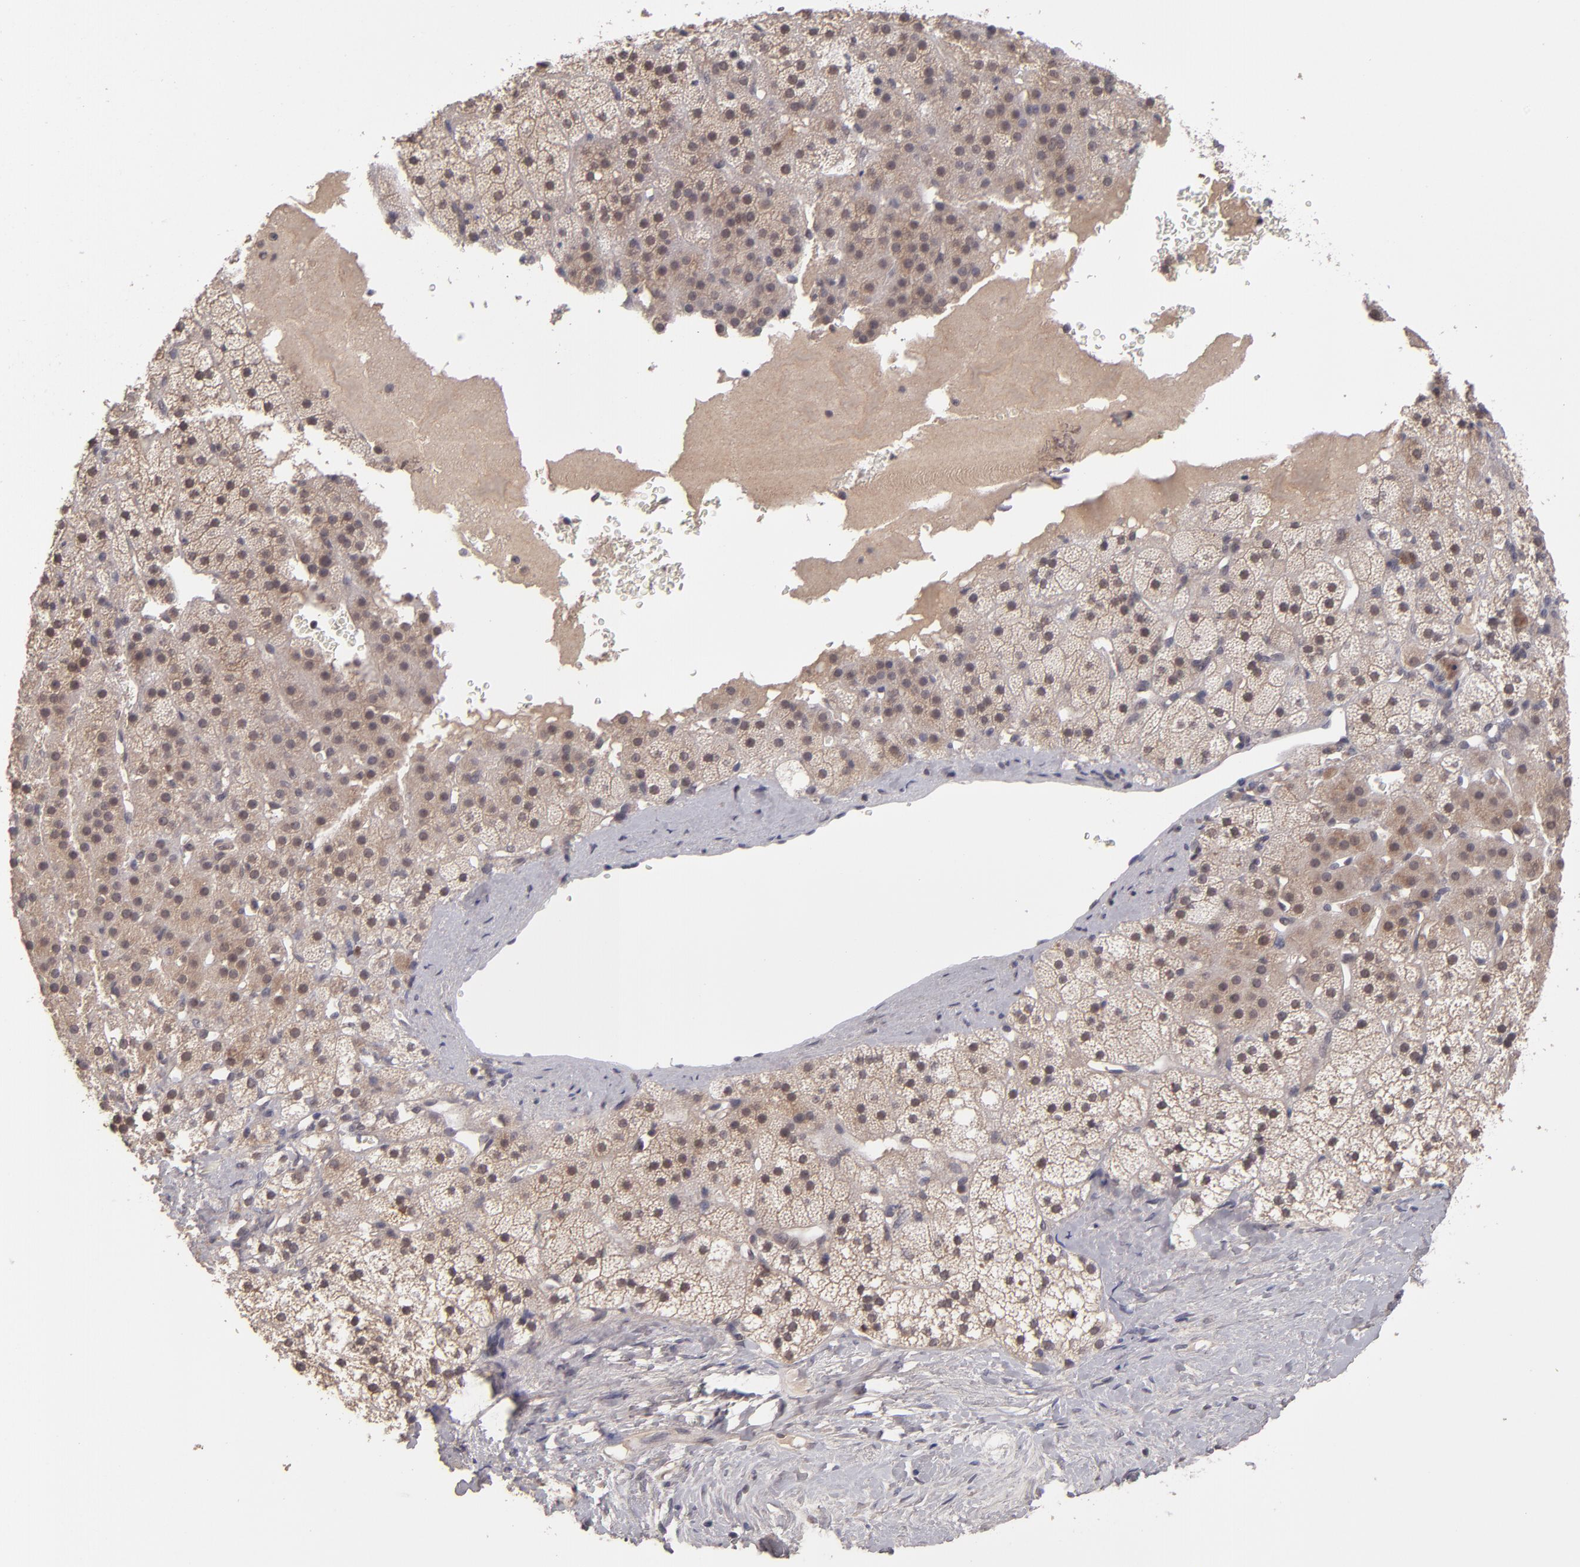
{"staining": {"intensity": "moderate", "quantity": ">75%", "location": "cytoplasmic/membranous"}, "tissue": "adrenal gland", "cell_type": "Glandular cells", "image_type": "normal", "snomed": [{"axis": "morphology", "description": "Normal tissue, NOS"}, {"axis": "topography", "description": "Adrenal gland"}], "caption": "Immunohistochemical staining of unremarkable human adrenal gland exhibits >75% levels of moderate cytoplasmic/membranous protein positivity in about >75% of glandular cells.", "gene": "TYMS", "patient": {"sex": "male", "age": 35}}